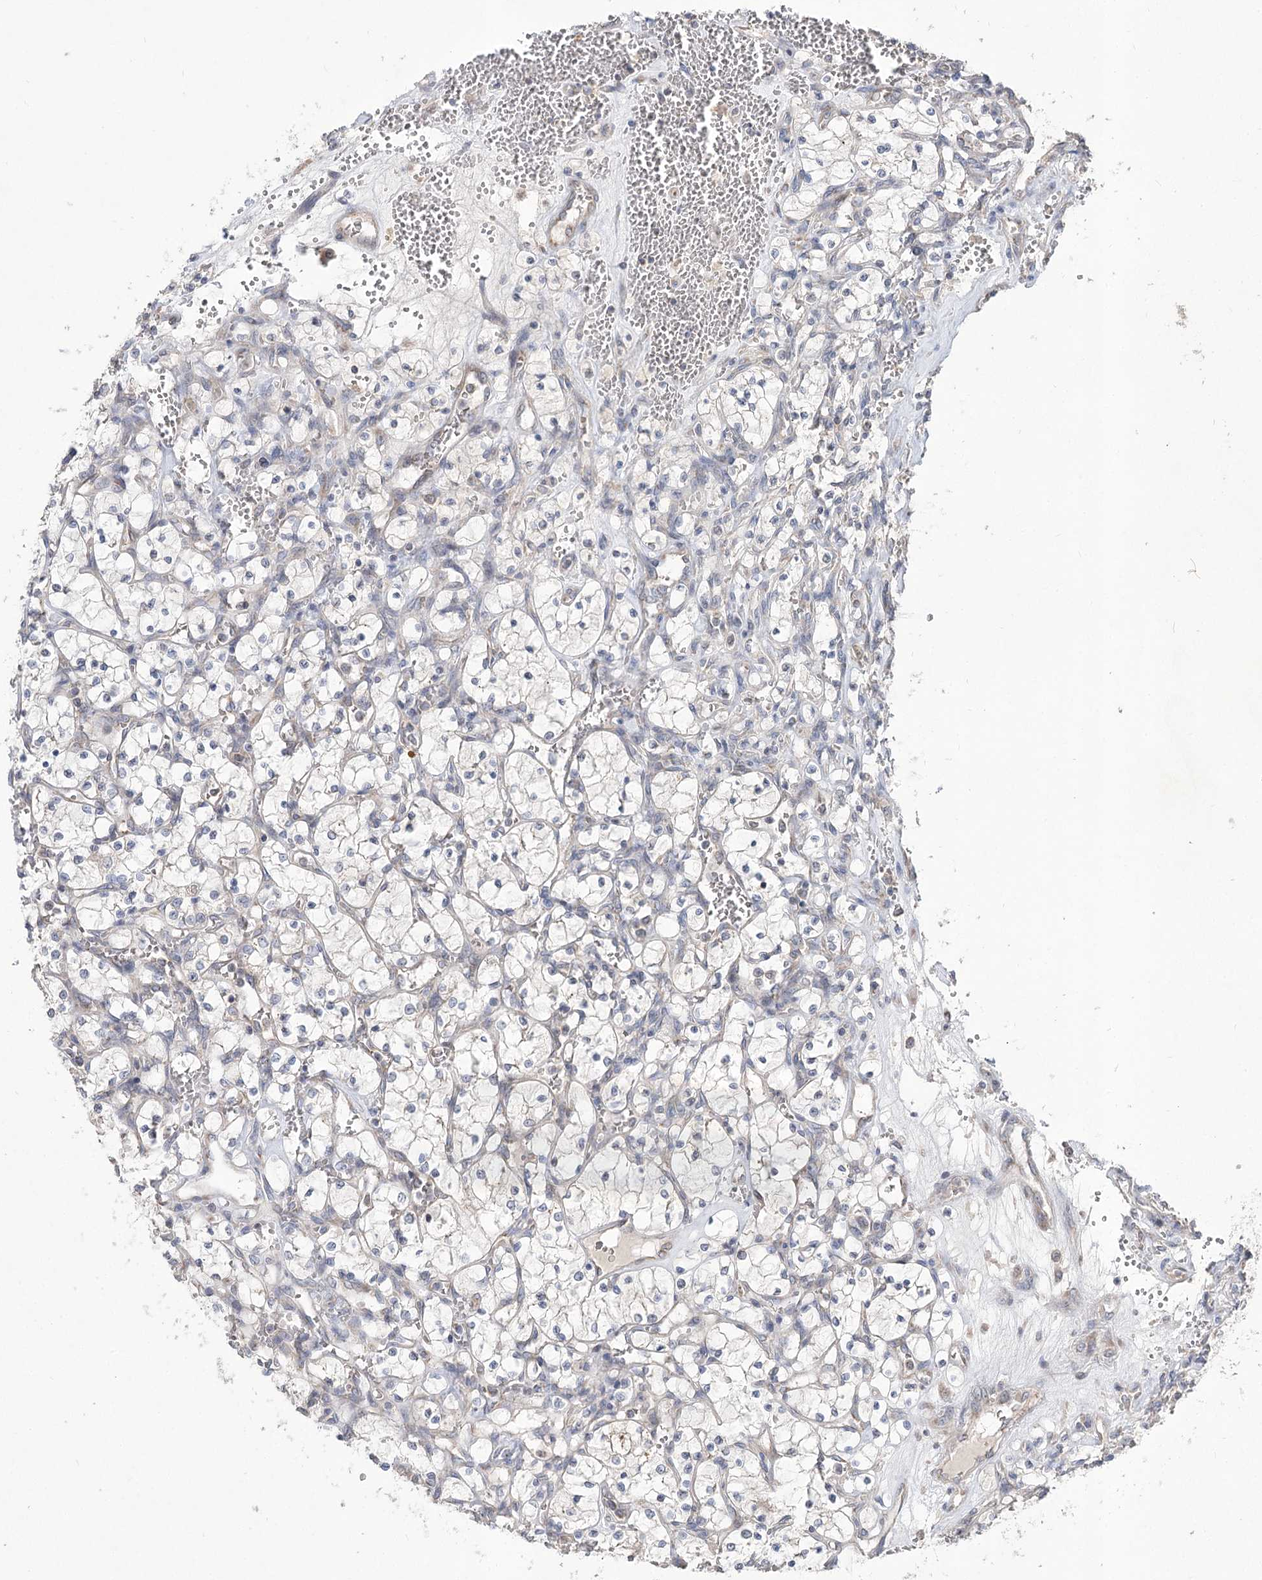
{"staining": {"intensity": "negative", "quantity": "none", "location": "none"}, "tissue": "renal cancer", "cell_type": "Tumor cells", "image_type": "cancer", "snomed": [{"axis": "morphology", "description": "Adenocarcinoma, NOS"}, {"axis": "topography", "description": "Kidney"}], "caption": "DAB (3,3'-diaminobenzidine) immunohistochemical staining of adenocarcinoma (renal) reveals no significant positivity in tumor cells. The staining was performed using DAB to visualize the protein expression in brown, while the nuclei were stained in blue with hematoxylin (Magnification: 20x).", "gene": "STT3B", "patient": {"sex": "female", "age": 69}}